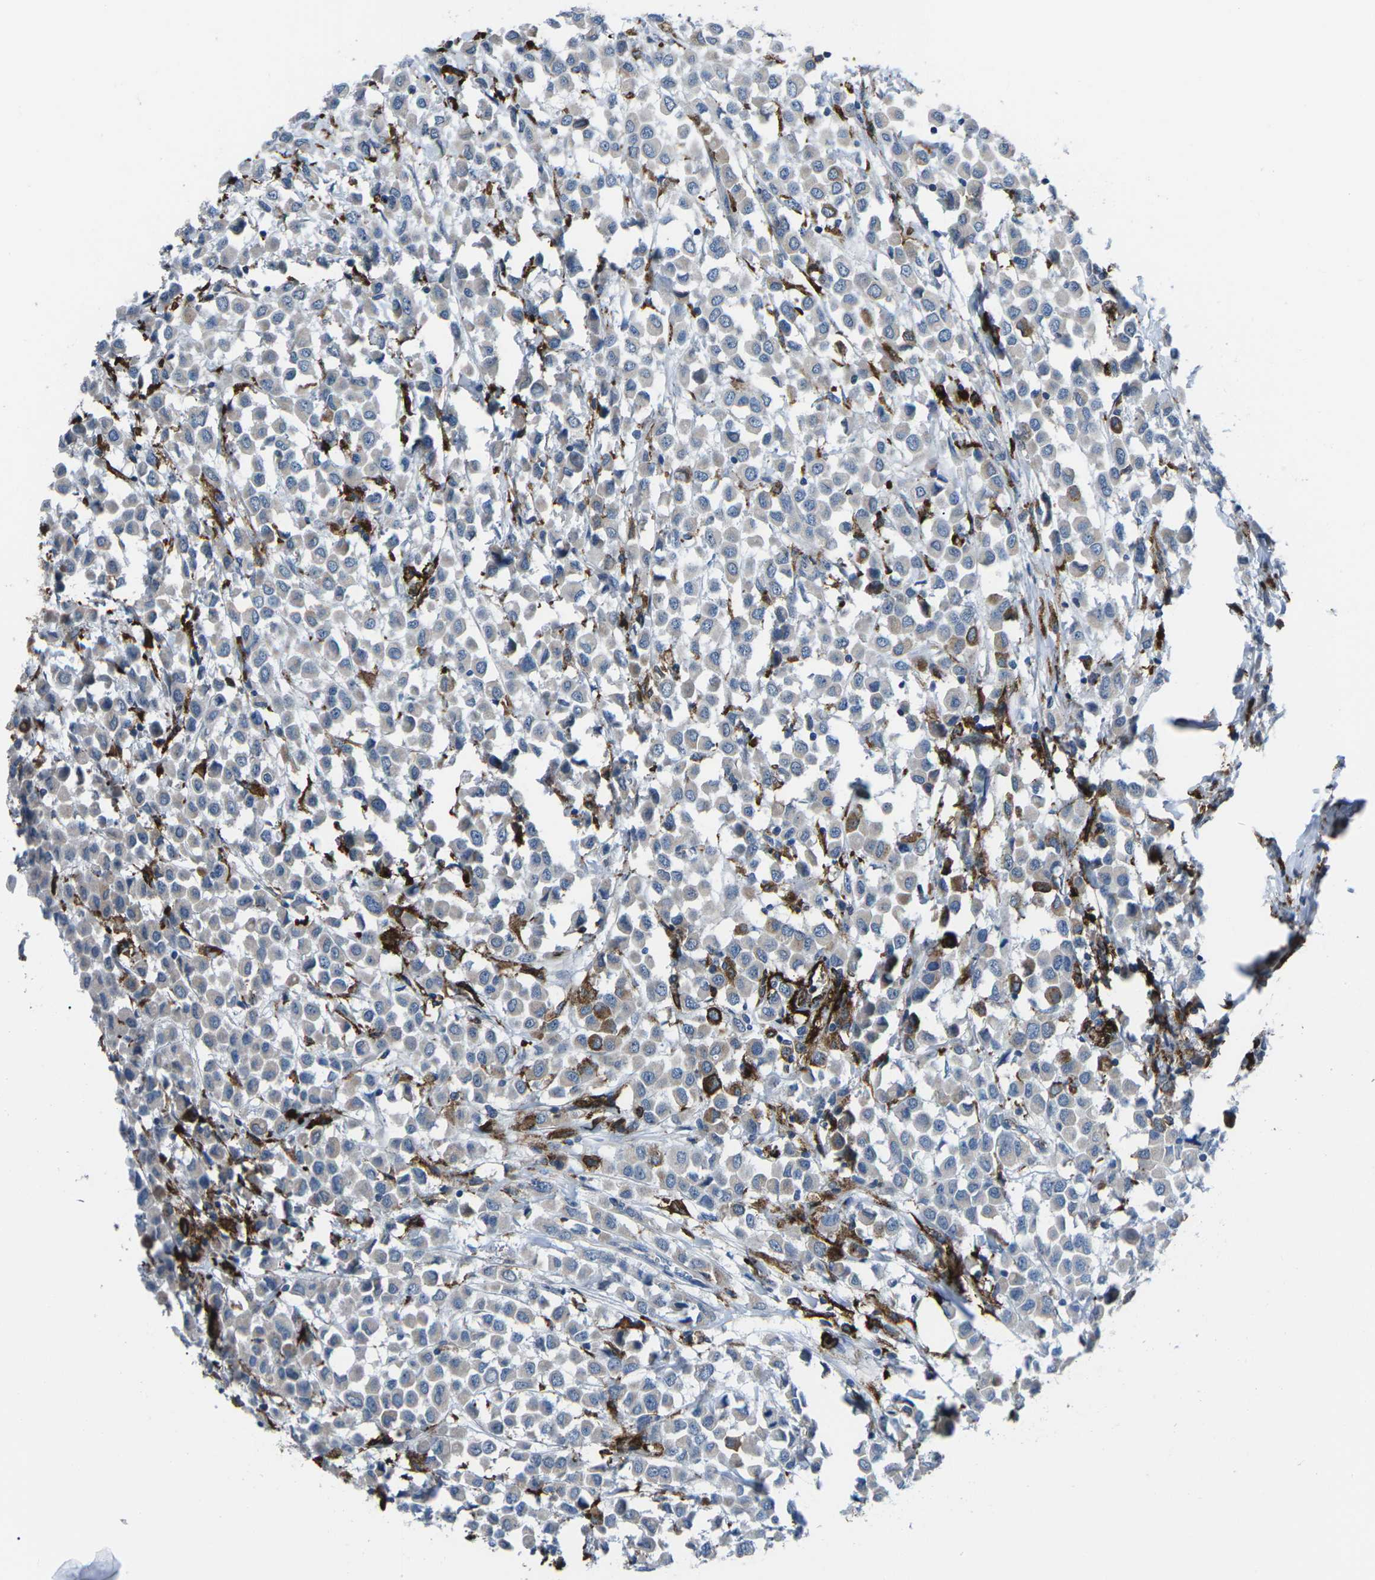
{"staining": {"intensity": "negative", "quantity": "none", "location": "none"}, "tissue": "breast cancer", "cell_type": "Tumor cells", "image_type": "cancer", "snomed": [{"axis": "morphology", "description": "Duct carcinoma"}, {"axis": "topography", "description": "Breast"}], "caption": "An immunohistochemistry (IHC) histopathology image of breast cancer is shown. There is no staining in tumor cells of breast cancer. (Immunohistochemistry, brightfield microscopy, high magnification).", "gene": "PTPN1", "patient": {"sex": "female", "age": 61}}